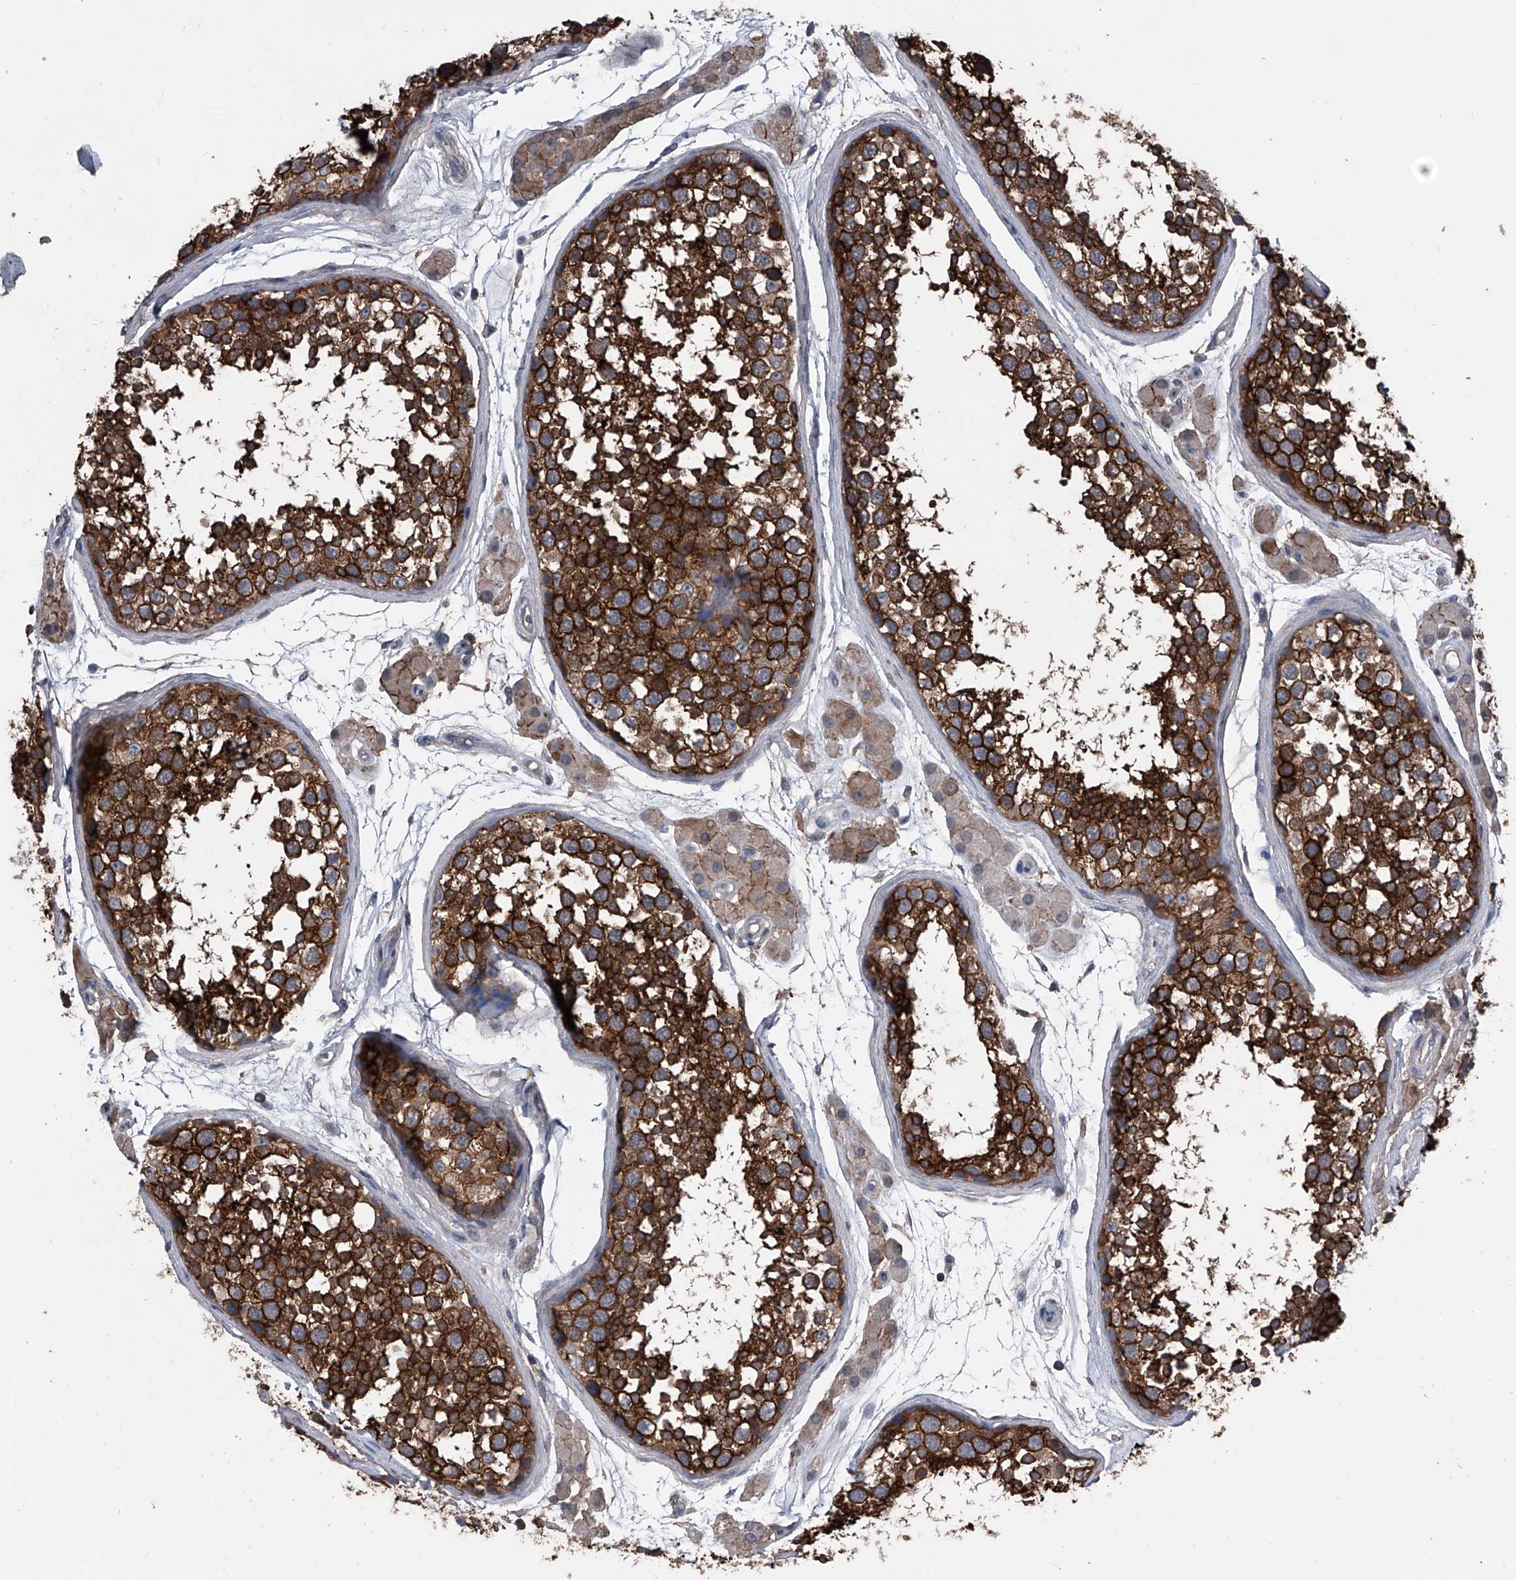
{"staining": {"intensity": "strong", "quantity": ">75%", "location": "cytoplasmic/membranous"}, "tissue": "testis", "cell_type": "Cells in seminiferous ducts", "image_type": "normal", "snomed": [{"axis": "morphology", "description": "Normal tissue, NOS"}, {"axis": "topography", "description": "Testis"}], "caption": "A histopathology image showing strong cytoplasmic/membranous staining in approximately >75% of cells in seminiferous ducts in normal testis, as visualized by brown immunohistochemical staining.", "gene": "PIP5K1A", "patient": {"sex": "male", "age": 56}}